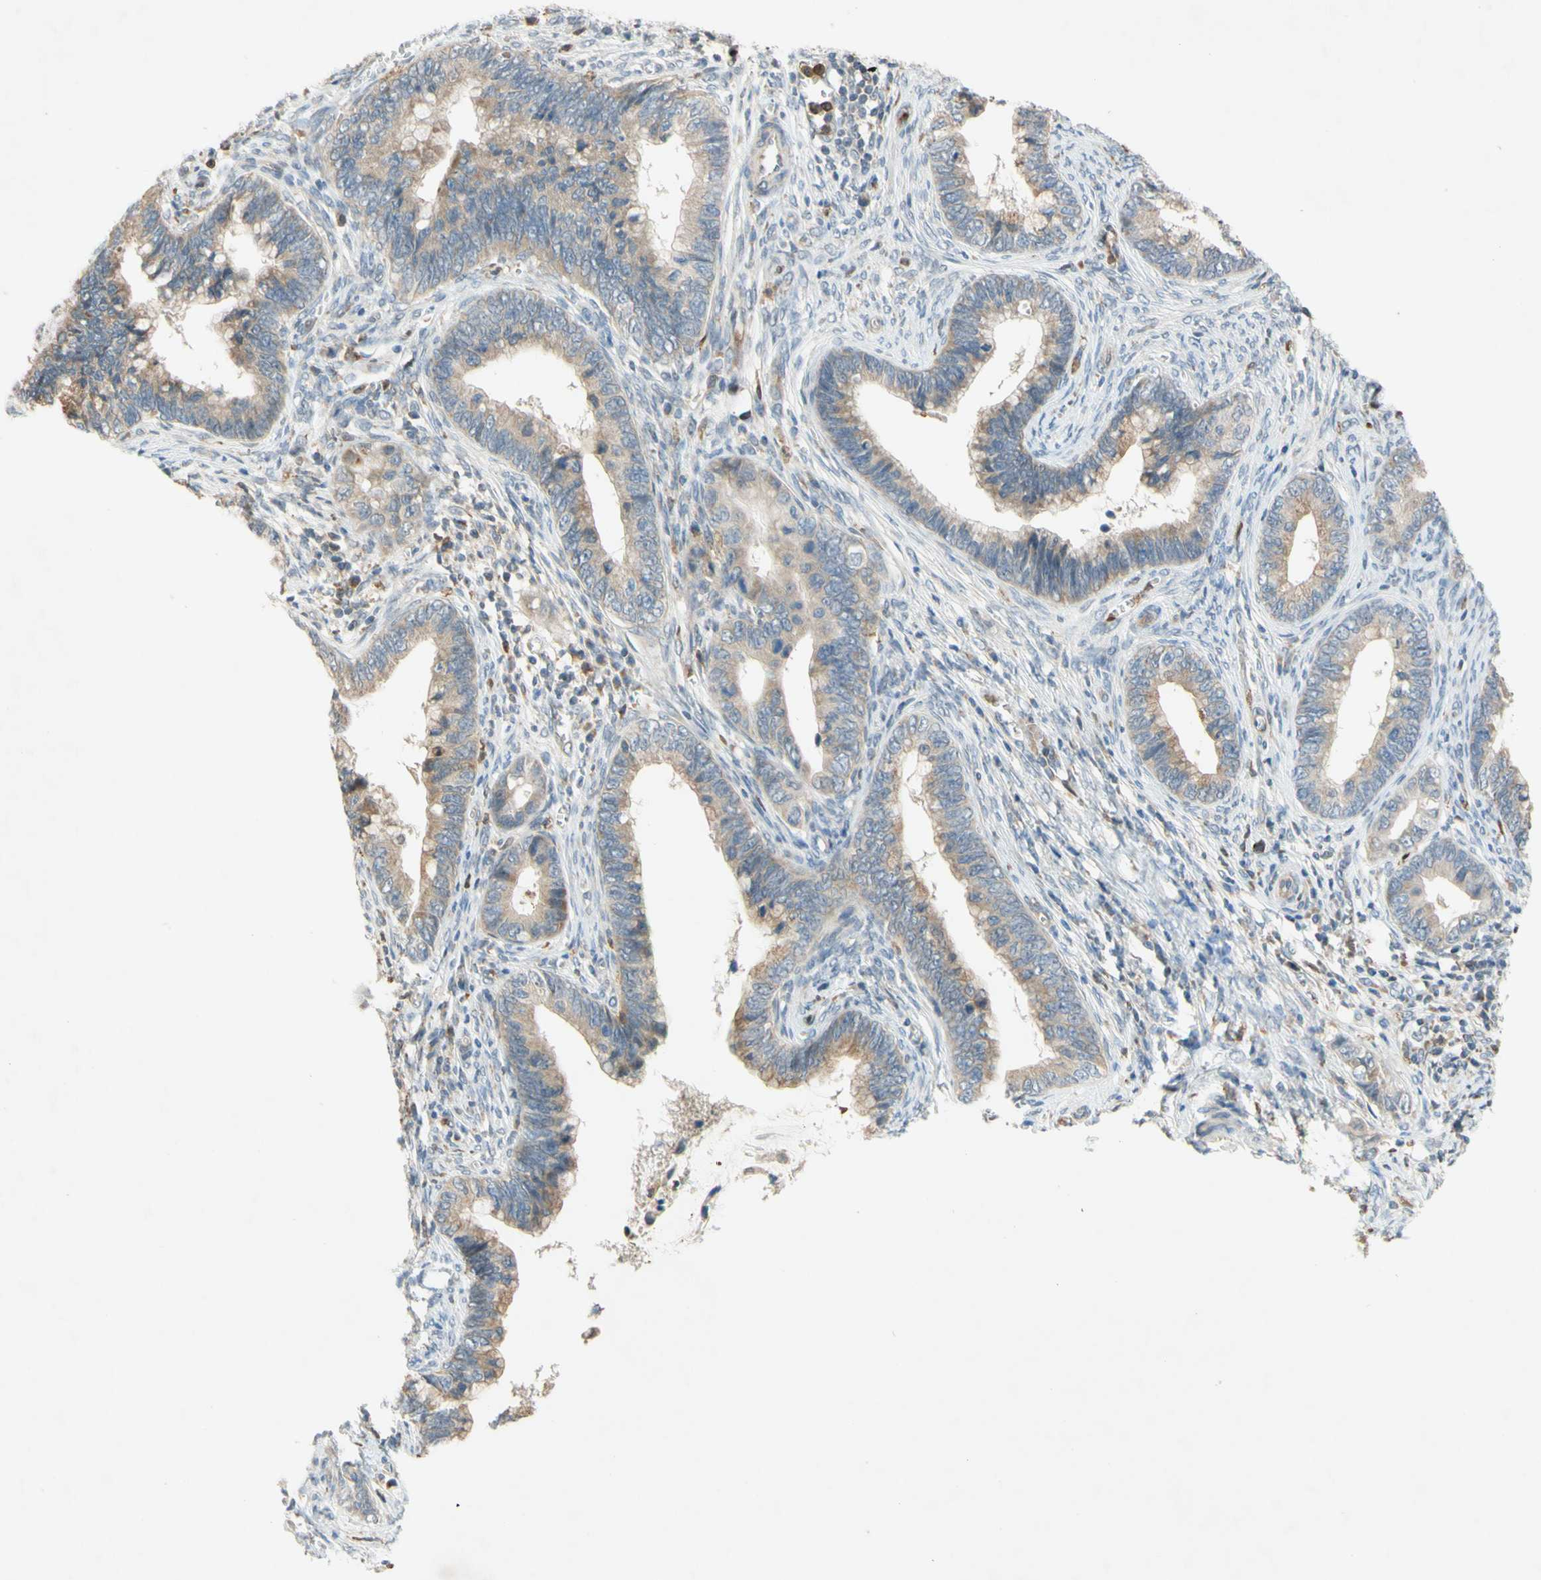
{"staining": {"intensity": "moderate", "quantity": "25%-75%", "location": "cytoplasmic/membranous"}, "tissue": "cervical cancer", "cell_type": "Tumor cells", "image_type": "cancer", "snomed": [{"axis": "morphology", "description": "Adenocarcinoma, NOS"}, {"axis": "topography", "description": "Cervix"}], "caption": "DAB (3,3'-diaminobenzidine) immunohistochemical staining of cervical cancer displays moderate cytoplasmic/membranous protein positivity in approximately 25%-75% of tumor cells.", "gene": "GATA1", "patient": {"sex": "female", "age": 44}}